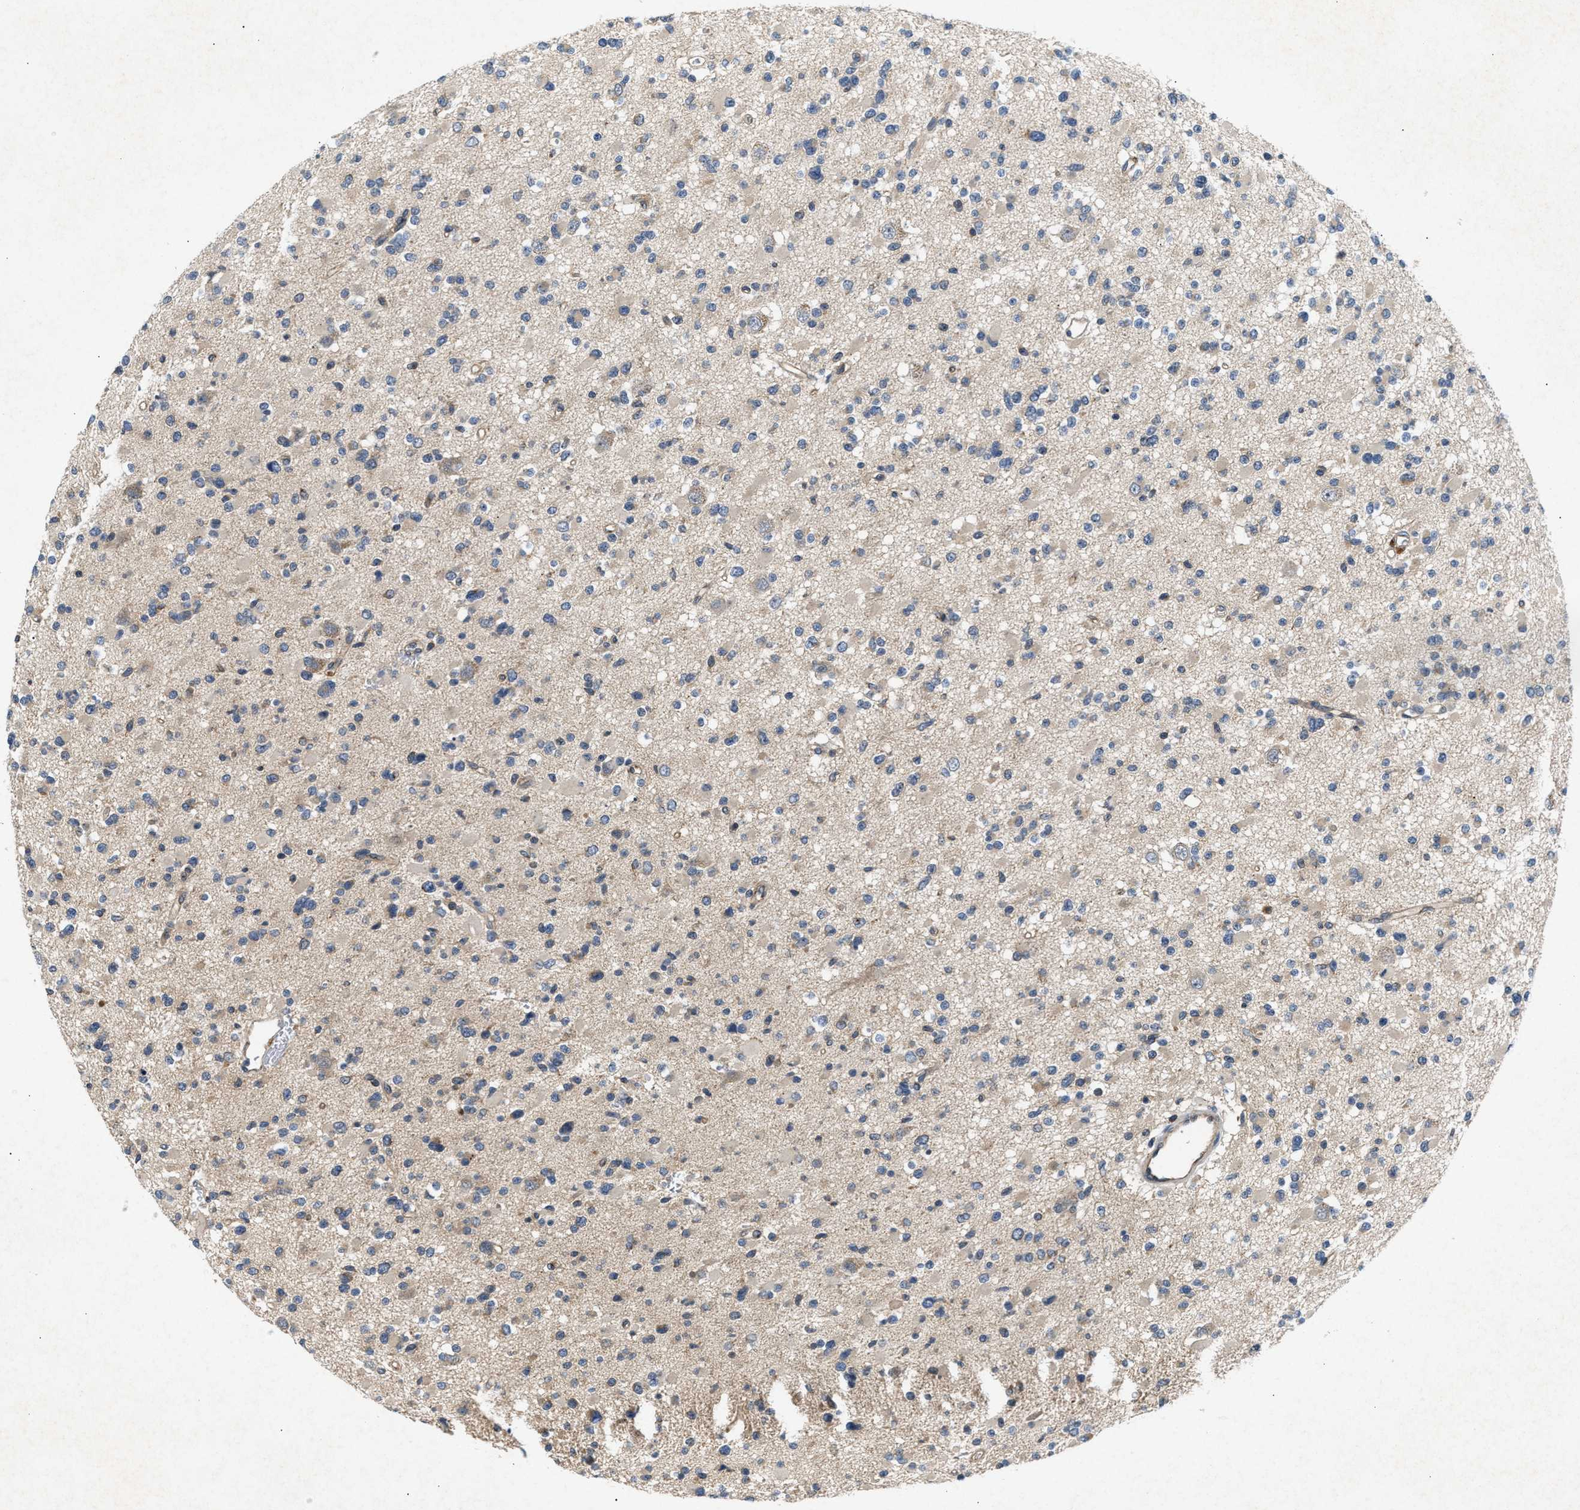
{"staining": {"intensity": "weak", "quantity": "<25%", "location": "cytoplasmic/membranous"}, "tissue": "glioma", "cell_type": "Tumor cells", "image_type": "cancer", "snomed": [{"axis": "morphology", "description": "Glioma, malignant, Low grade"}, {"axis": "topography", "description": "Brain"}], "caption": "This is an IHC histopathology image of human malignant low-grade glioma. There is no positivity in tumor cells.", "gene": "CHUK", "patient": {"sex": "female", "age": 22}}